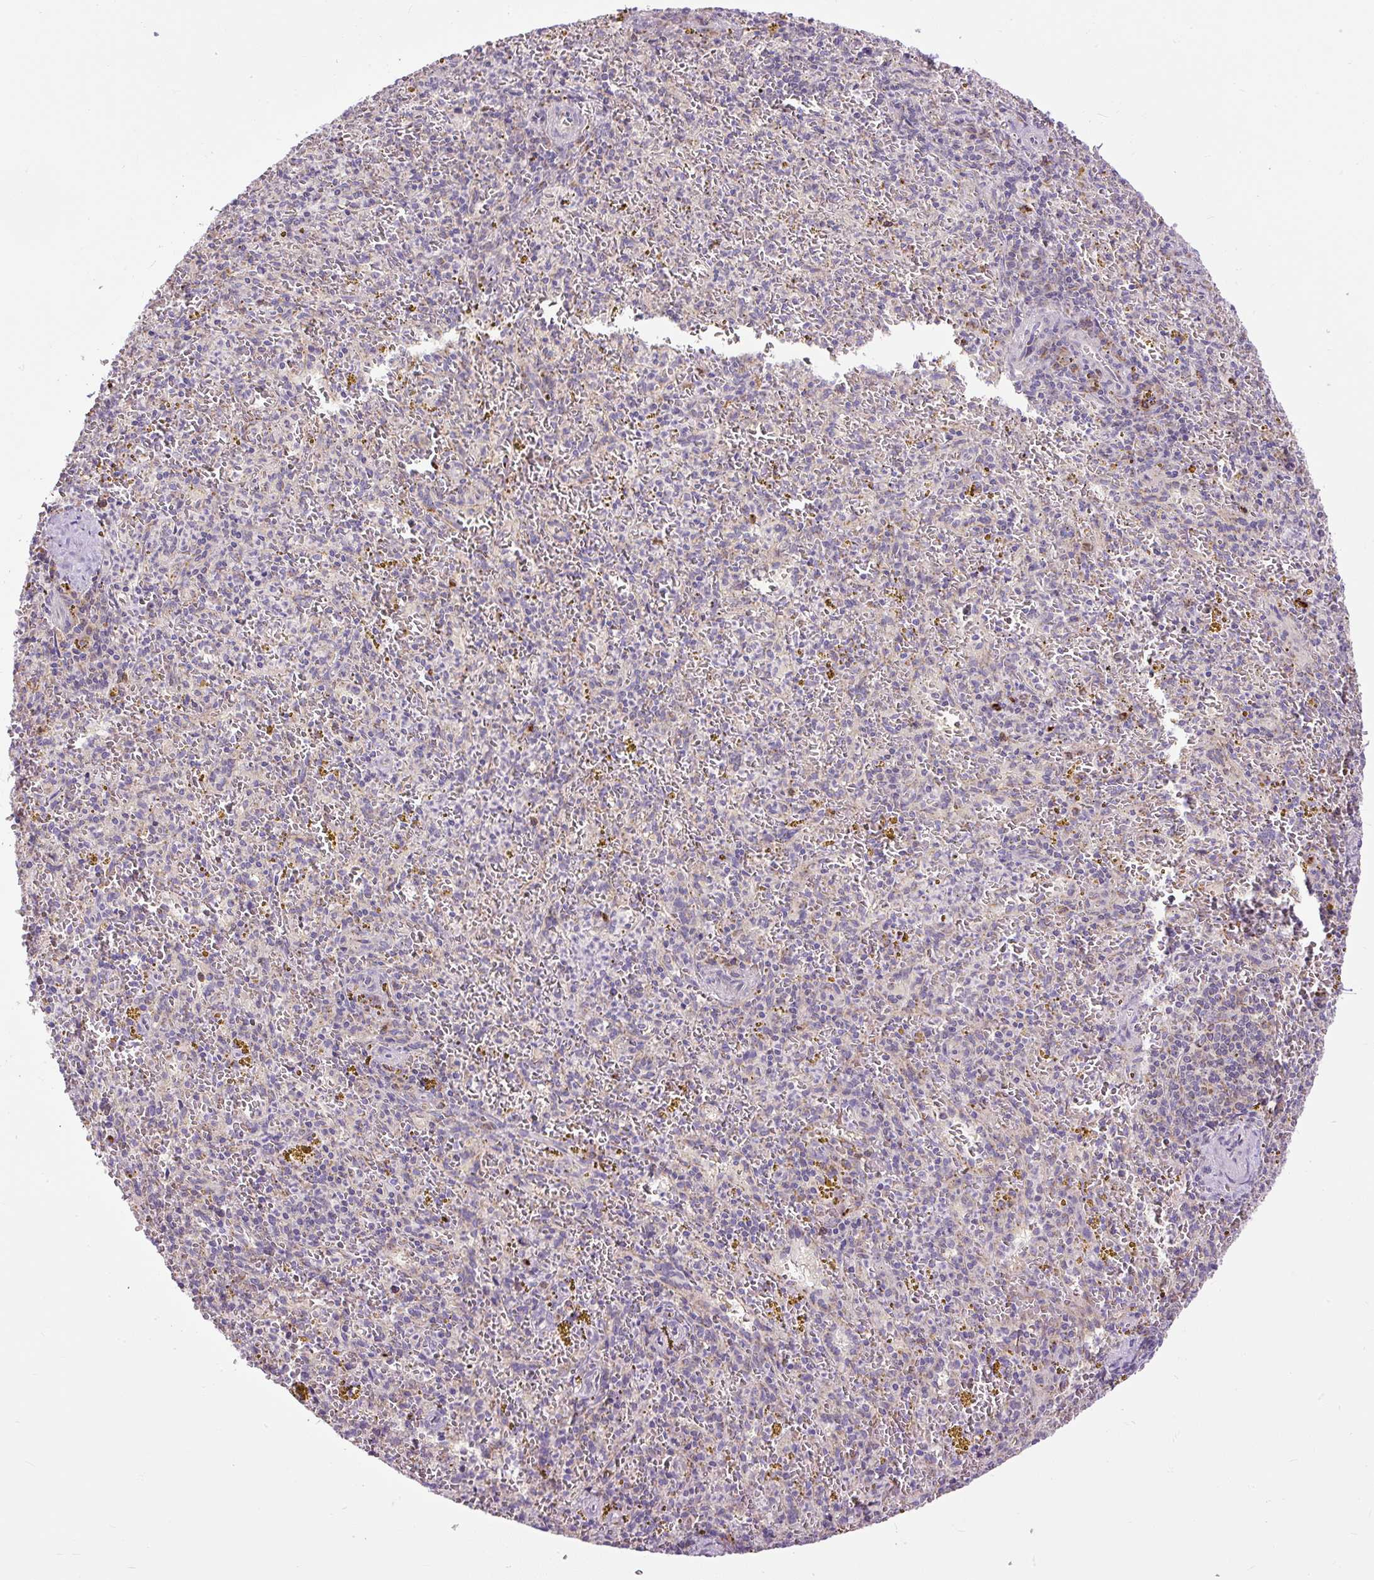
{"staining": {"intensity": "moderate", "quantity": "<25%", "location": "cytoplasmic/membranous"}, "tissue": "spleen", "cell_type": "Cells in red pulp", "image_type": "normal", "snomed": [{"axis": "morphology", "description": "Normal tissue, NOS"}, {"axis": "topography", "description": "Spleen"}], "caption": "Immunohistochemistry photomicrograph of normal spleen: spleen stained using immunohistochemistry reveals low levels of moderate protein expression localized specifically in the cytoplasmic/membranous of cells in red pulp, appearing as a cytoplasmic/membranous brown color.", "gene": "TM2D3", "patient": {"sex": "male", "age": 57}}